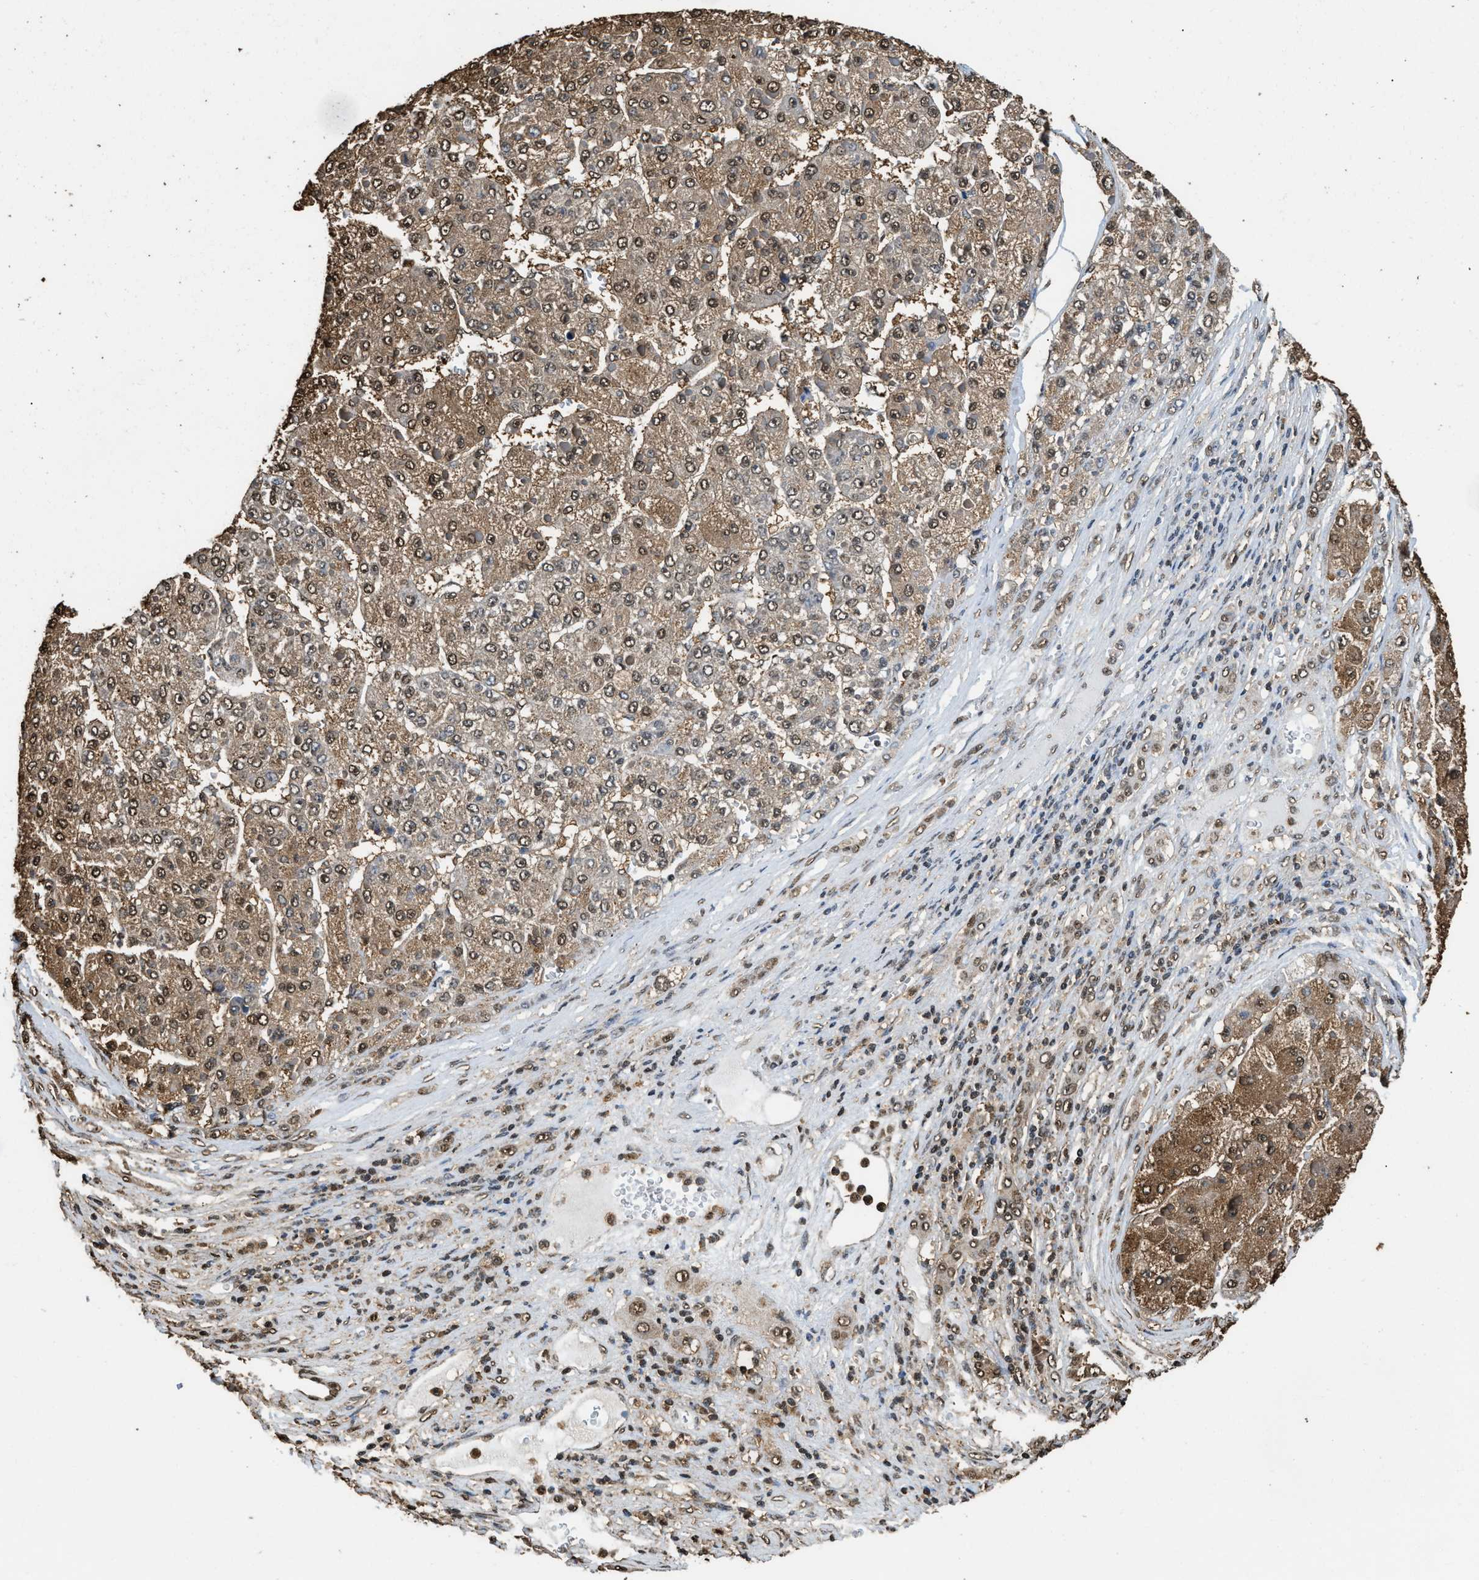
{"staining": {"intensity": "moderate", "quantity": ">75%", "location": "cytoplasmic/membranous,nuclear"}, "tissue": "liver cancer", "cell_type": "Tumor cells", "image_type": "cancer", "snomed": [{"axis": "morphology", "description": "Carcinoma, Hepatocellular, NOS"}, {"axis": "topography", "description": "Liver"}], "caption": "There is medium levels of moderate cytoplasmic/membranous and nuclear staining in tumor cells of liver cancer (hepatocellular carcinoma), as demonstrated by immunohistochemical staining (brown color).", "gene": "GAPDH", "patient": {"sex": "female", "age": 73}}